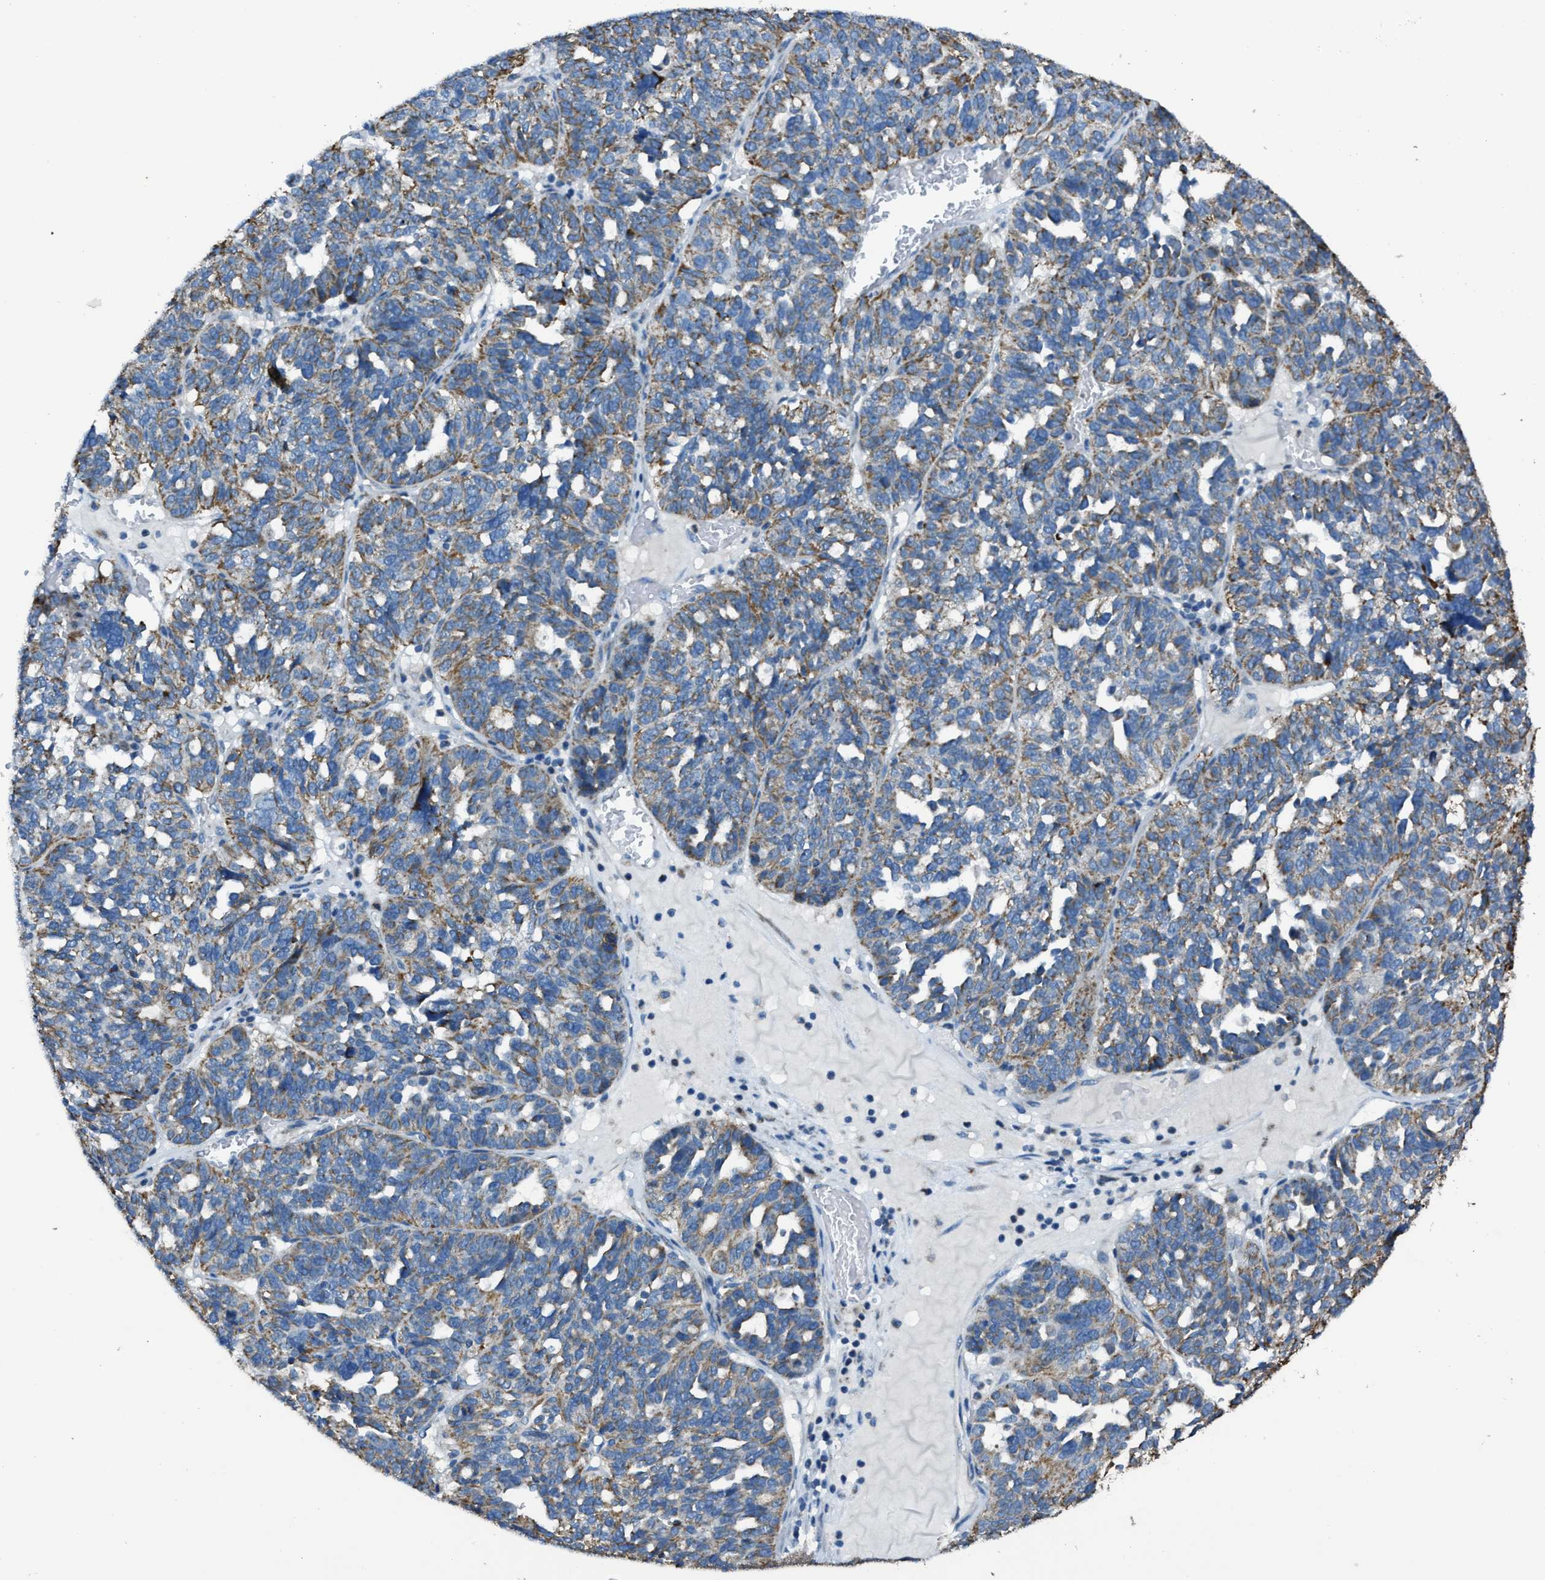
{"staining": {"intensity": "moderate", "quantity": ">75%", "location": "cytoplasmic/membranous"}, "tissue": "ovarian cancer", "cell_type": "Tumor cells", "image_type": "cancer", "snomed": [{"axis": "morphology", "description": "Cystadenocarcinoma, serous, NOS"}, {"axis": "topography", "description": "Ovary"}], "caption": "This is an image of IHC staining of ovarian cancer (serous cystadenocarcinoma), which shows moderate expression in the cytoplasmic/membranous of tumor cells.", "gene": "SLC25A11", "patient": {"sex": "female", "age": 59}}